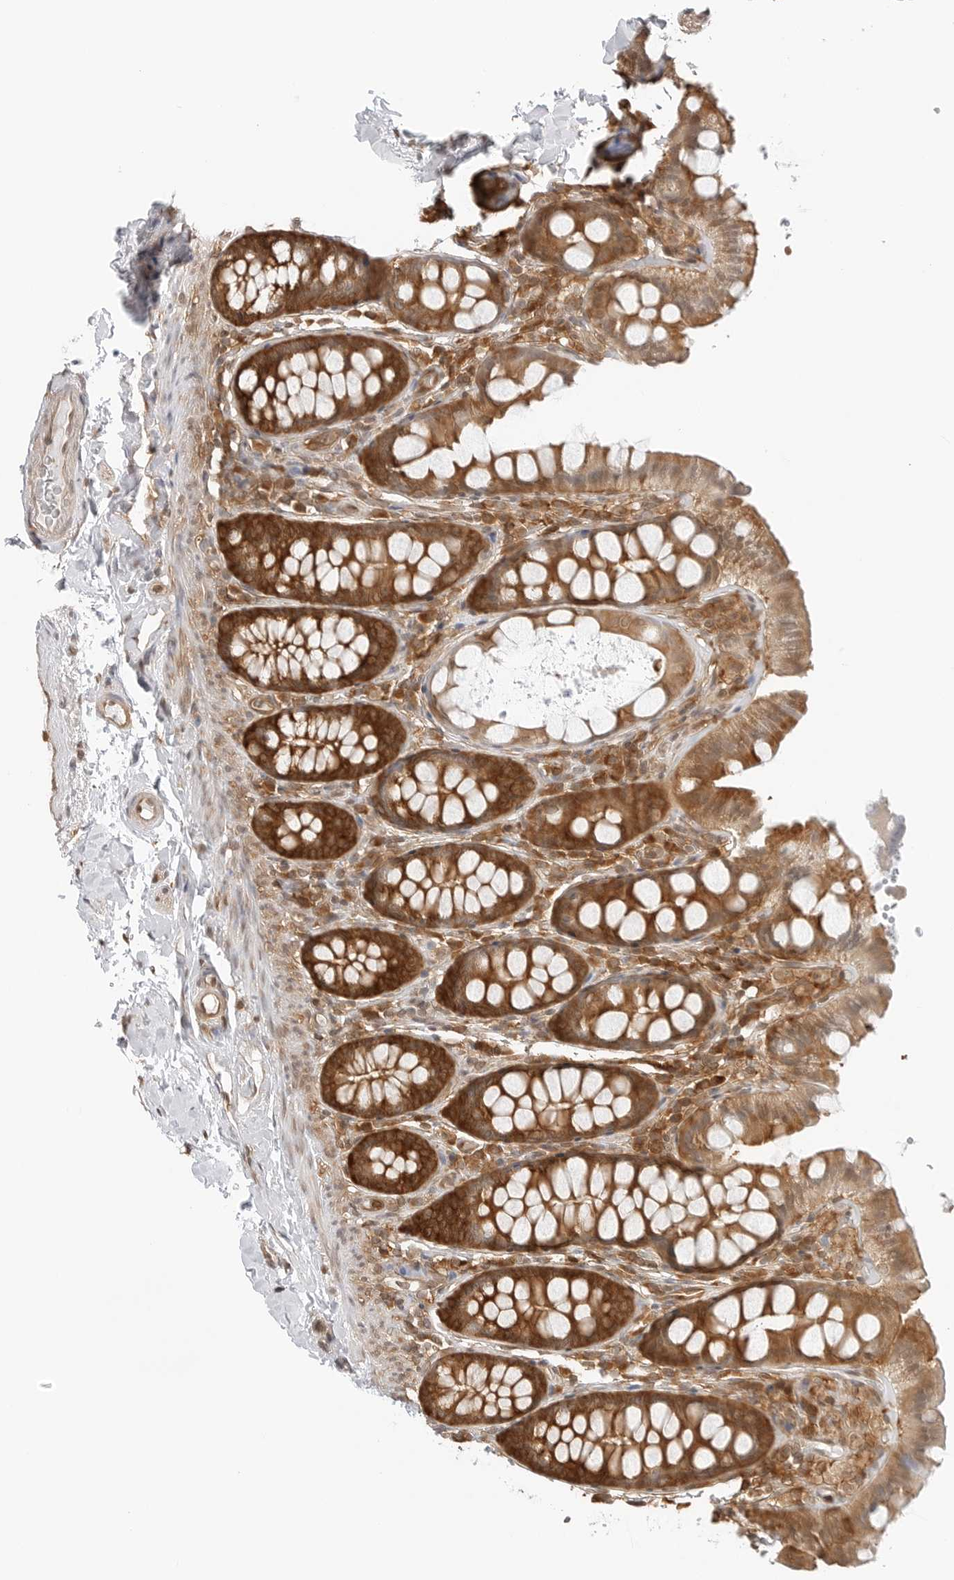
{"staining": {"intensity": "moderate", "quantity": ">75%", "location": "cytoplasmic/membranous"}, "tissue": "colon", "cell_type": "Endothelial cells", "image_type": "normal", "snomed": [{"axis": "morphology", "description": "Normal tissue, NOS"}, {"axis": "topography", "description": "Colon"}, {"axis": "topography", "description": "Peripheral nerve tissue"}], "caption": "The image reveals a brown stain indicating the presence of a protein in the cytoplasmic/membranous of endothelial cells in colon.", "gene": "NUDC", "patient": {"sex": "female", "age": 61}}